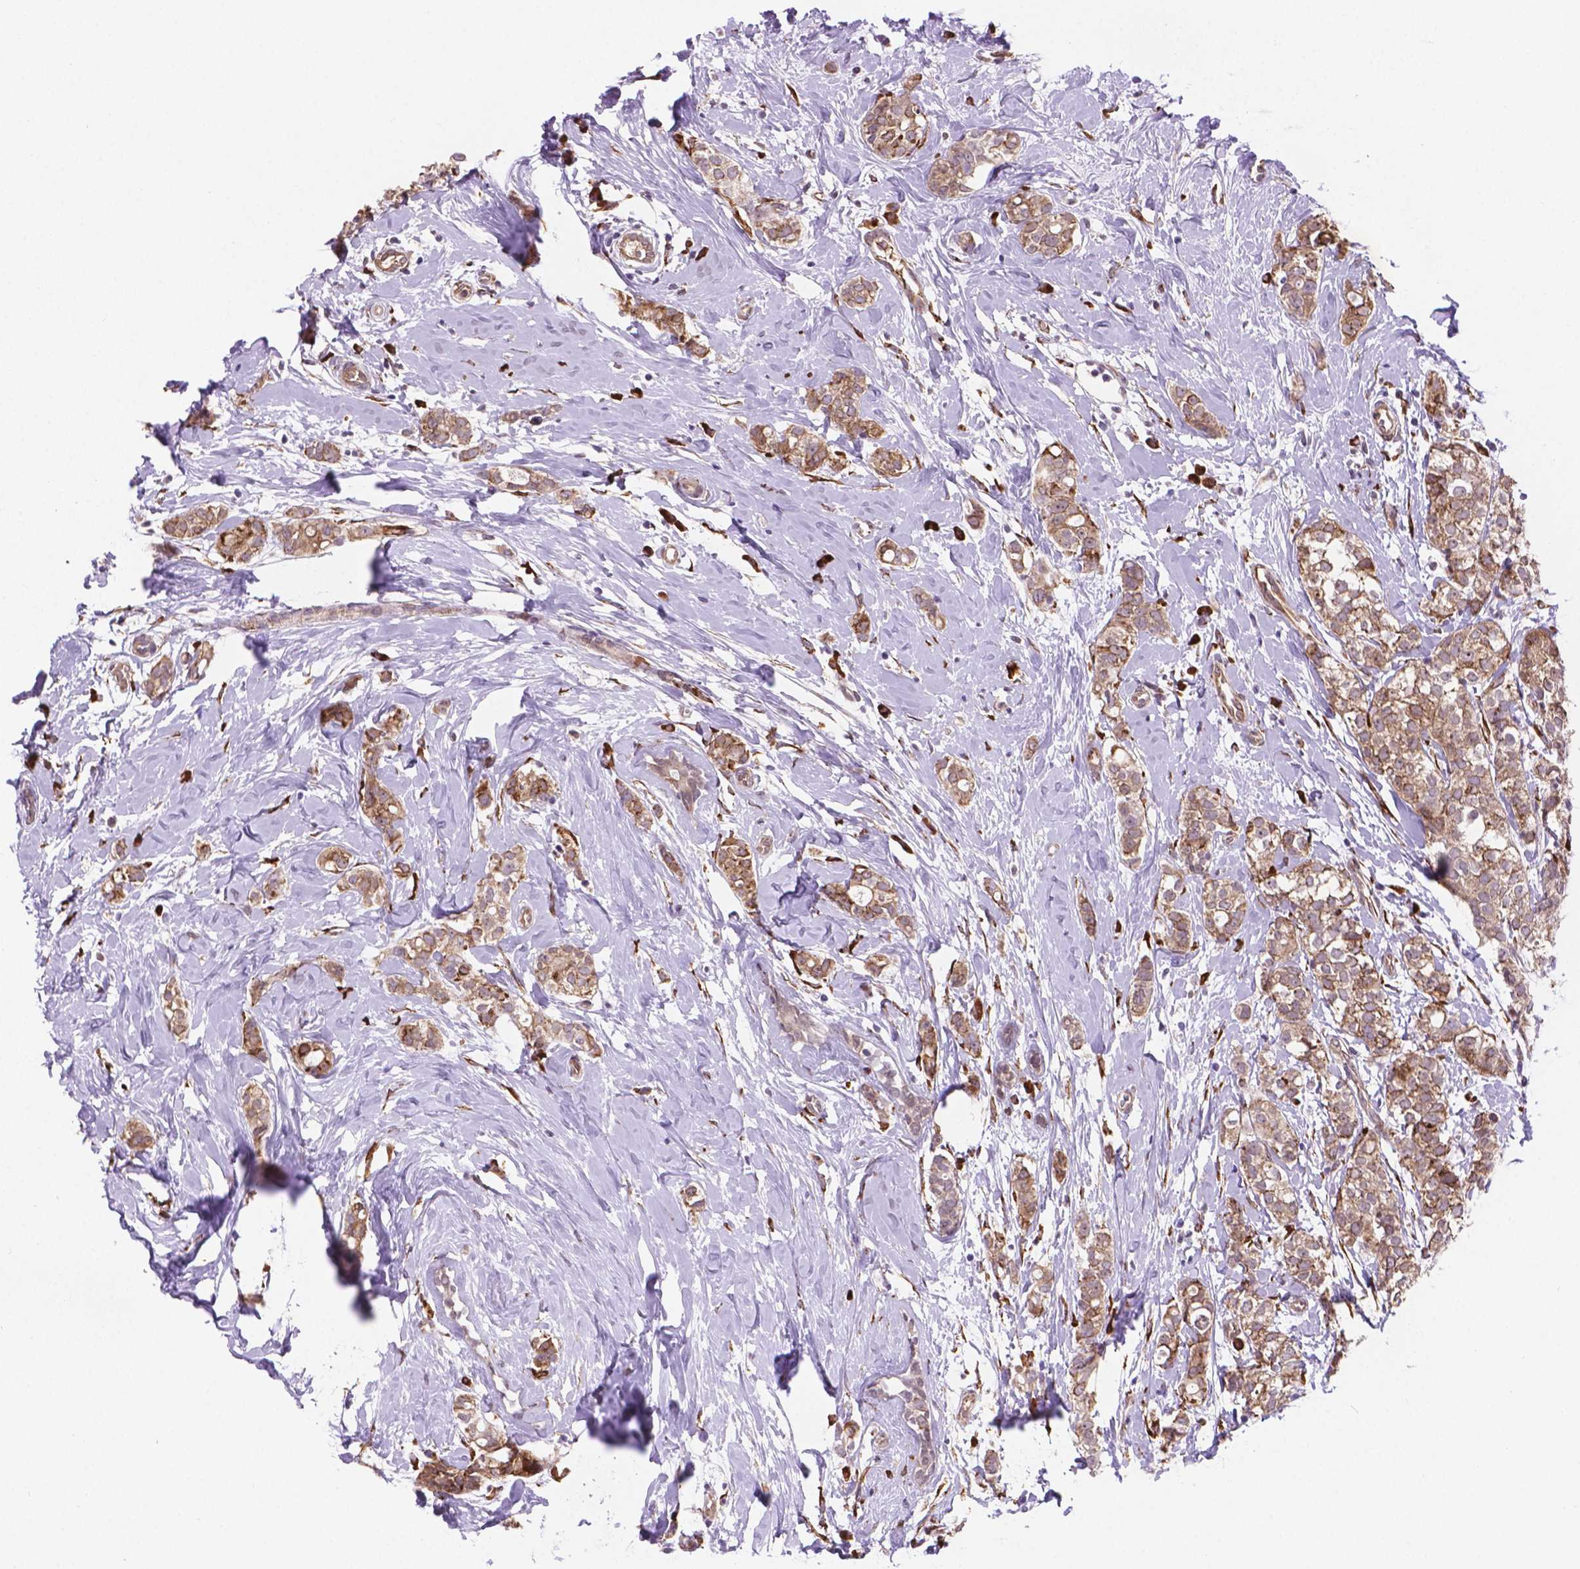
{"staining": {"intensity": "moderate", "quantity": ">75%", "location": "cytoplasmic/membranous"}, "tissue": "breast cancer", "cell_type": "Tumor cells", "image_type": "cancer", "snomed": [{"axis": "morphology", "description": "Duct carcinoma"}, {"axis": "topography", "description": "Breast"}], "caption": "IHC staining of breast infiltrating ductal carcinoma, which demonstrates medium levels of moderate cytoplasmic/membranous staining in approximately >75% of tumor cells indicating moderate cytoplasmic/membranous protein staining. The staining was performed using DAB (3,3'-diaminobenzidine) (brown) for protein detection and nuclei were counterstained in hematoxylin (blue).", "gene": "FNIP1", "patient": {"sex": "female", "age": 40}}